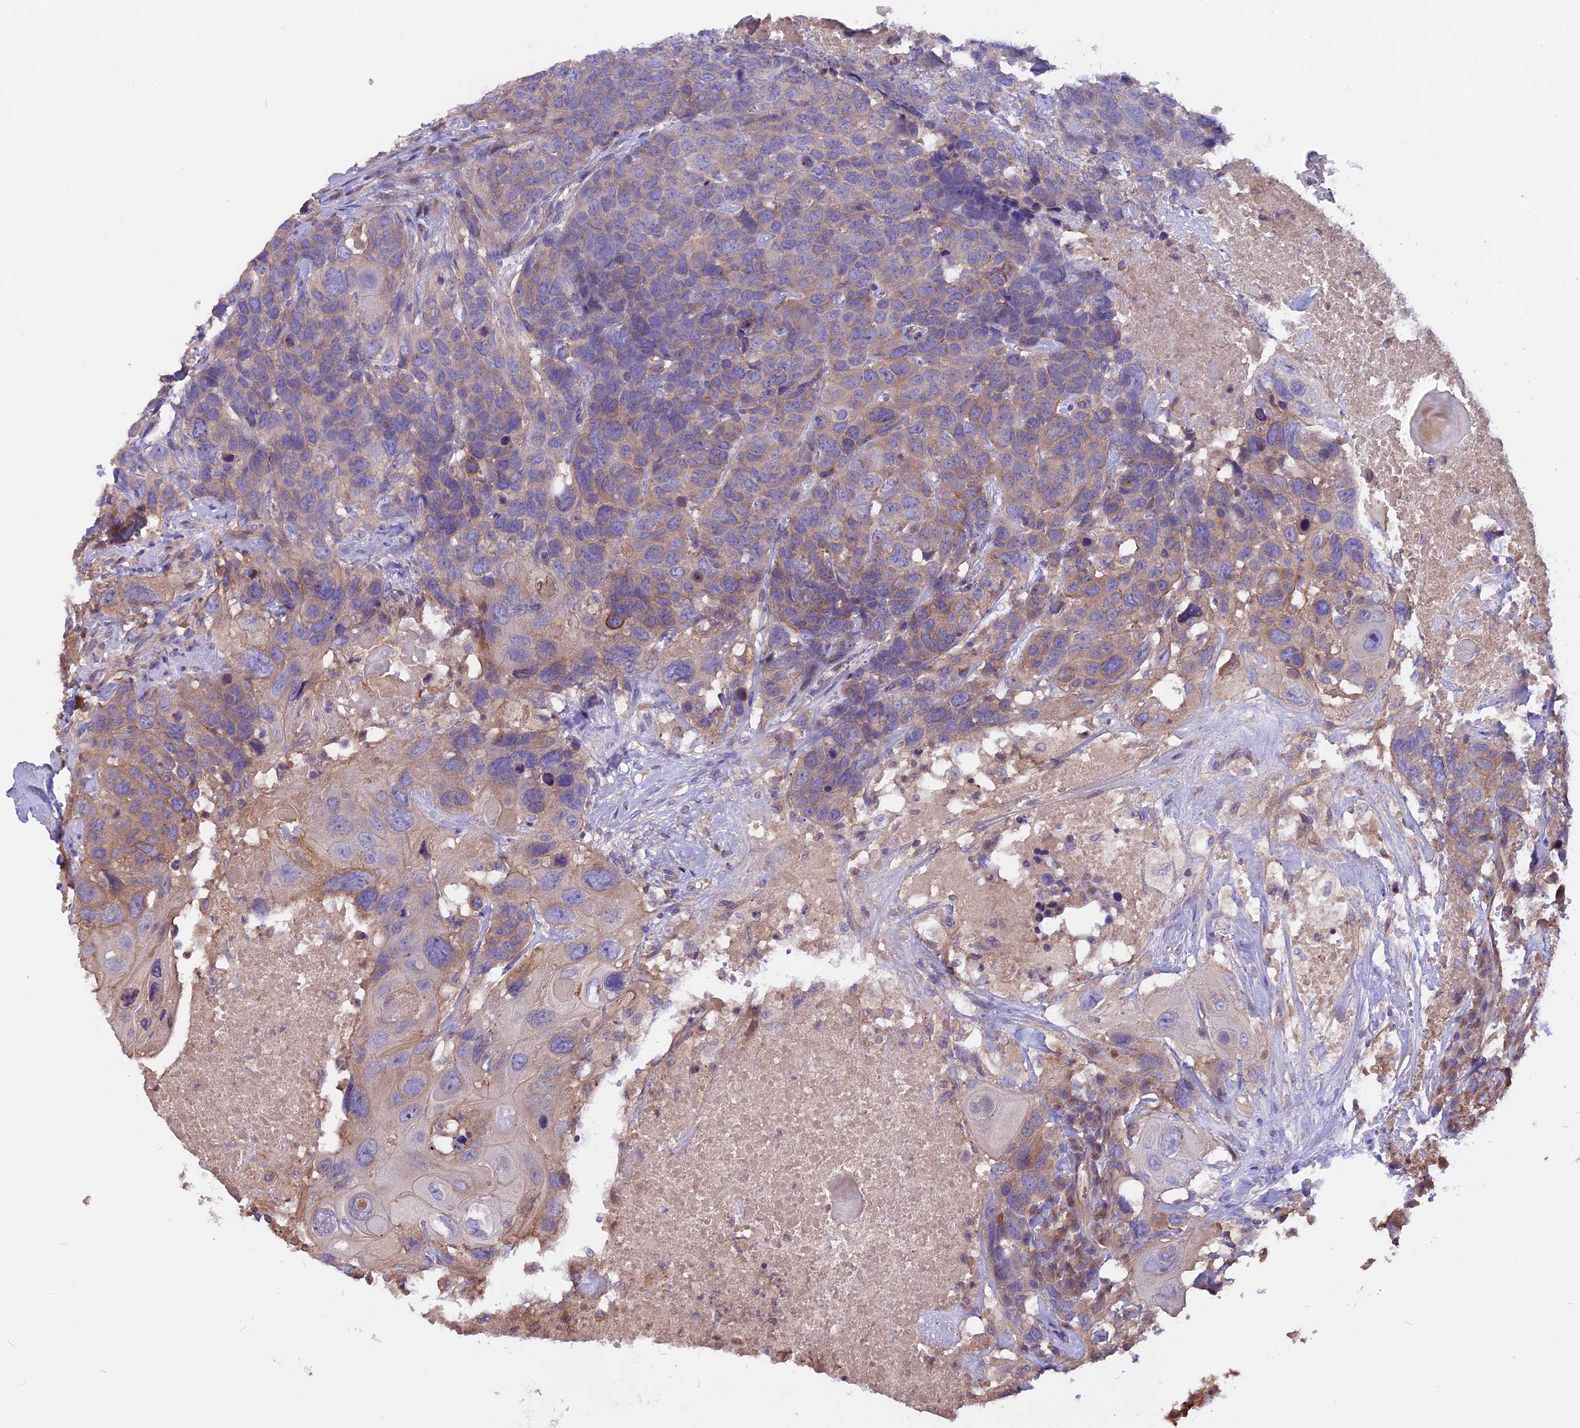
{"staining": {"intensity": "weak", "quantity": ">75%", "location": "cytoplasmic/membranous"}, "tissue": "head and neck cancer", "cell_type": "Tumor cells", "image_type": "cancer", "snomed": [{"axis": "morphology", "description": "Squamous cell carcinoma, NOS"}, {"axis": "topography", "description": "Head-Neck"}], "caption": "Tumor cells display weak cytoplasmic/membranous positivity in about >75% of cells in head and neck cancer (squamous cell carcinoma).", "gene": "ANO3", "patient": {"sex": "male", "age": 66}}